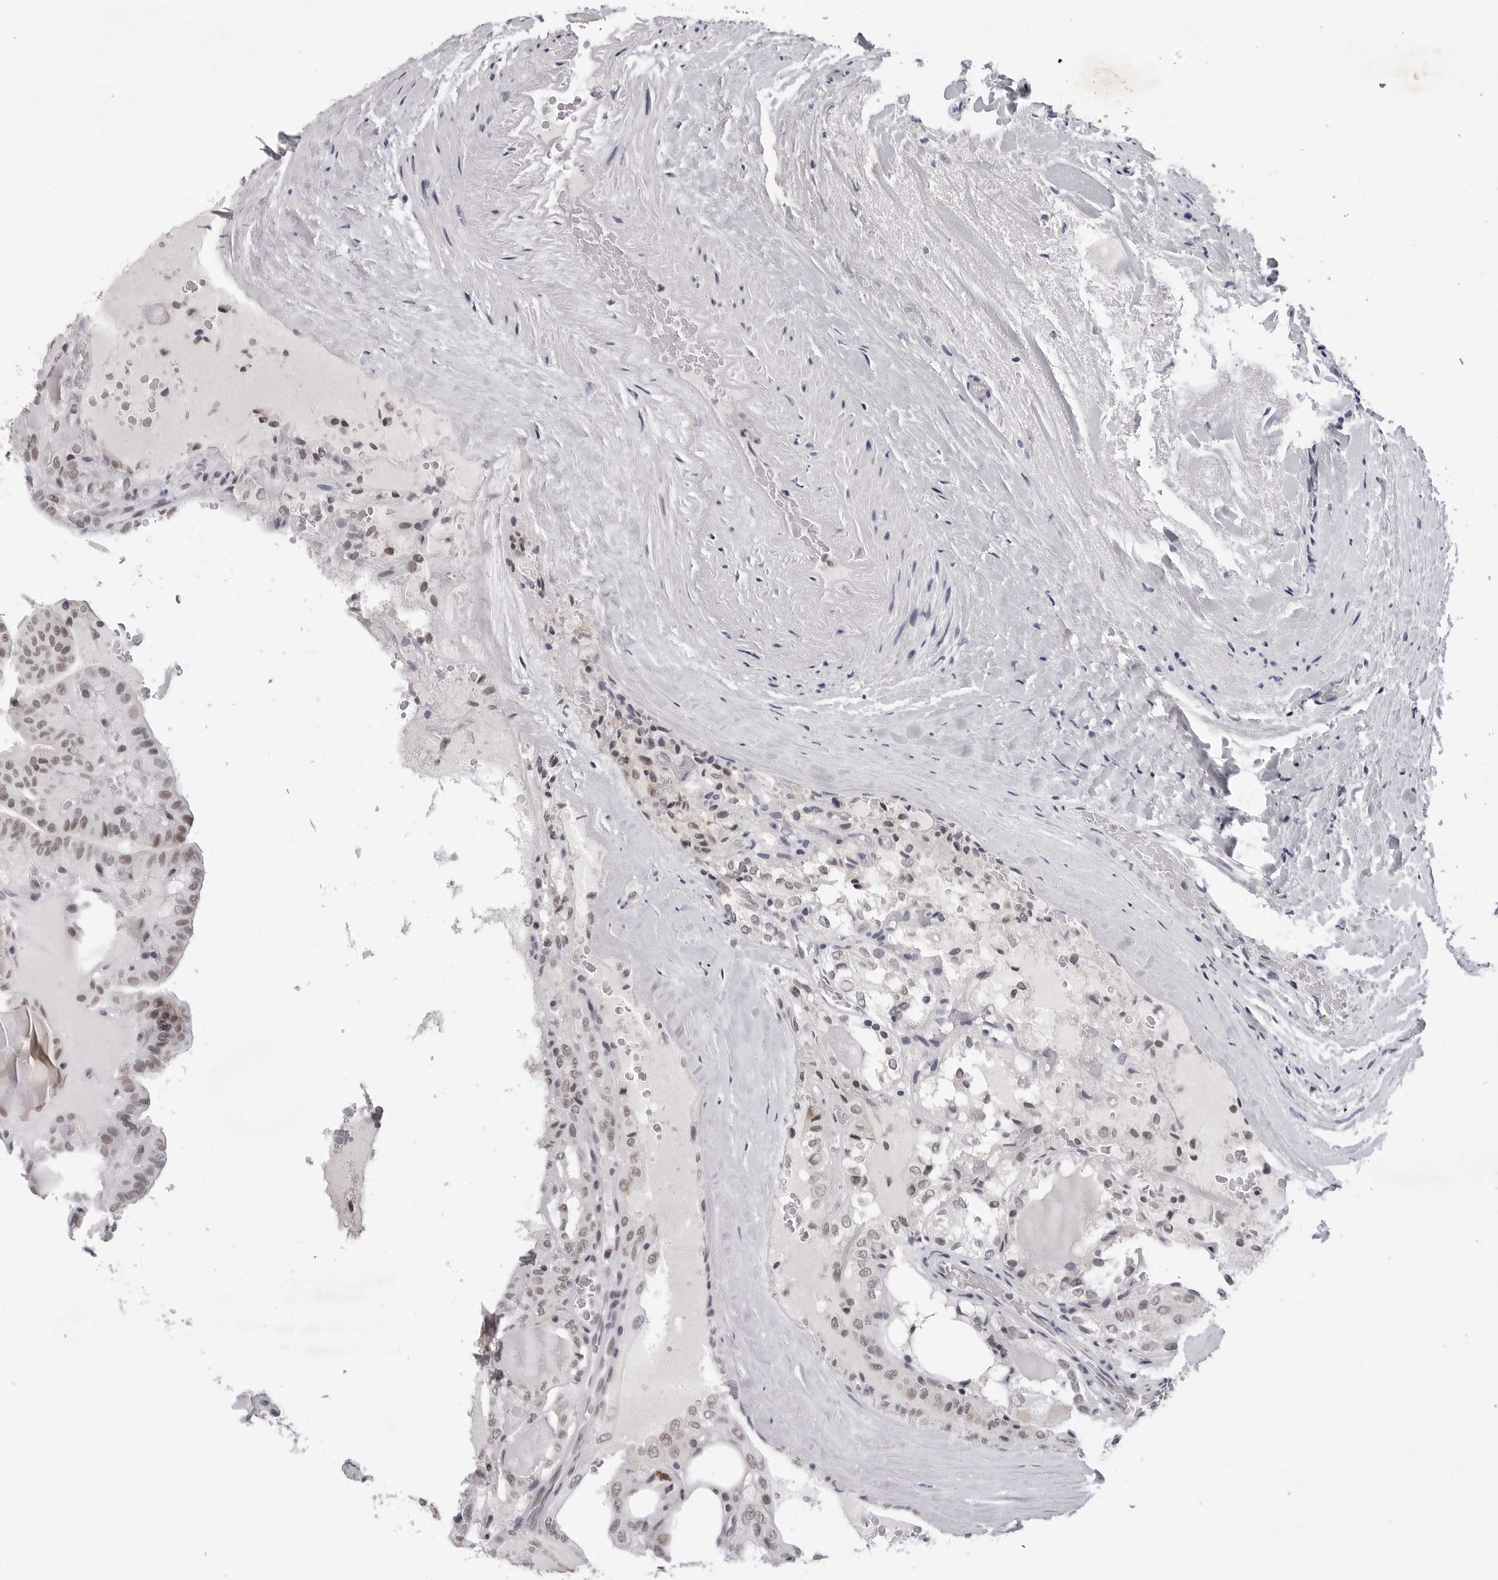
{"staining": {"intensity": "moderate", "quantity": ">75%", "location": "nuclear"}, "tissue": "thyroid cancer", "cell_type": "Tumor cells", "image_type": "cancer", "snomed": [{"axis": "morphology", "description": "Papillary adenocarcinoma, NOS"}, {"axis": "topography", "description": "Thyroid gland"}], "caption": "Immunohistochemistry micrograph of neoplastic tissue: thyroid papillary adenocarcinoma stained using IHC reveals medium levels of moderate protein expression localized specifically in the nuclear of tumor cells, appearing as a nuclear brown color.", "gene": "SF3B4", "patient": {"sex": "male", "age": 77}}